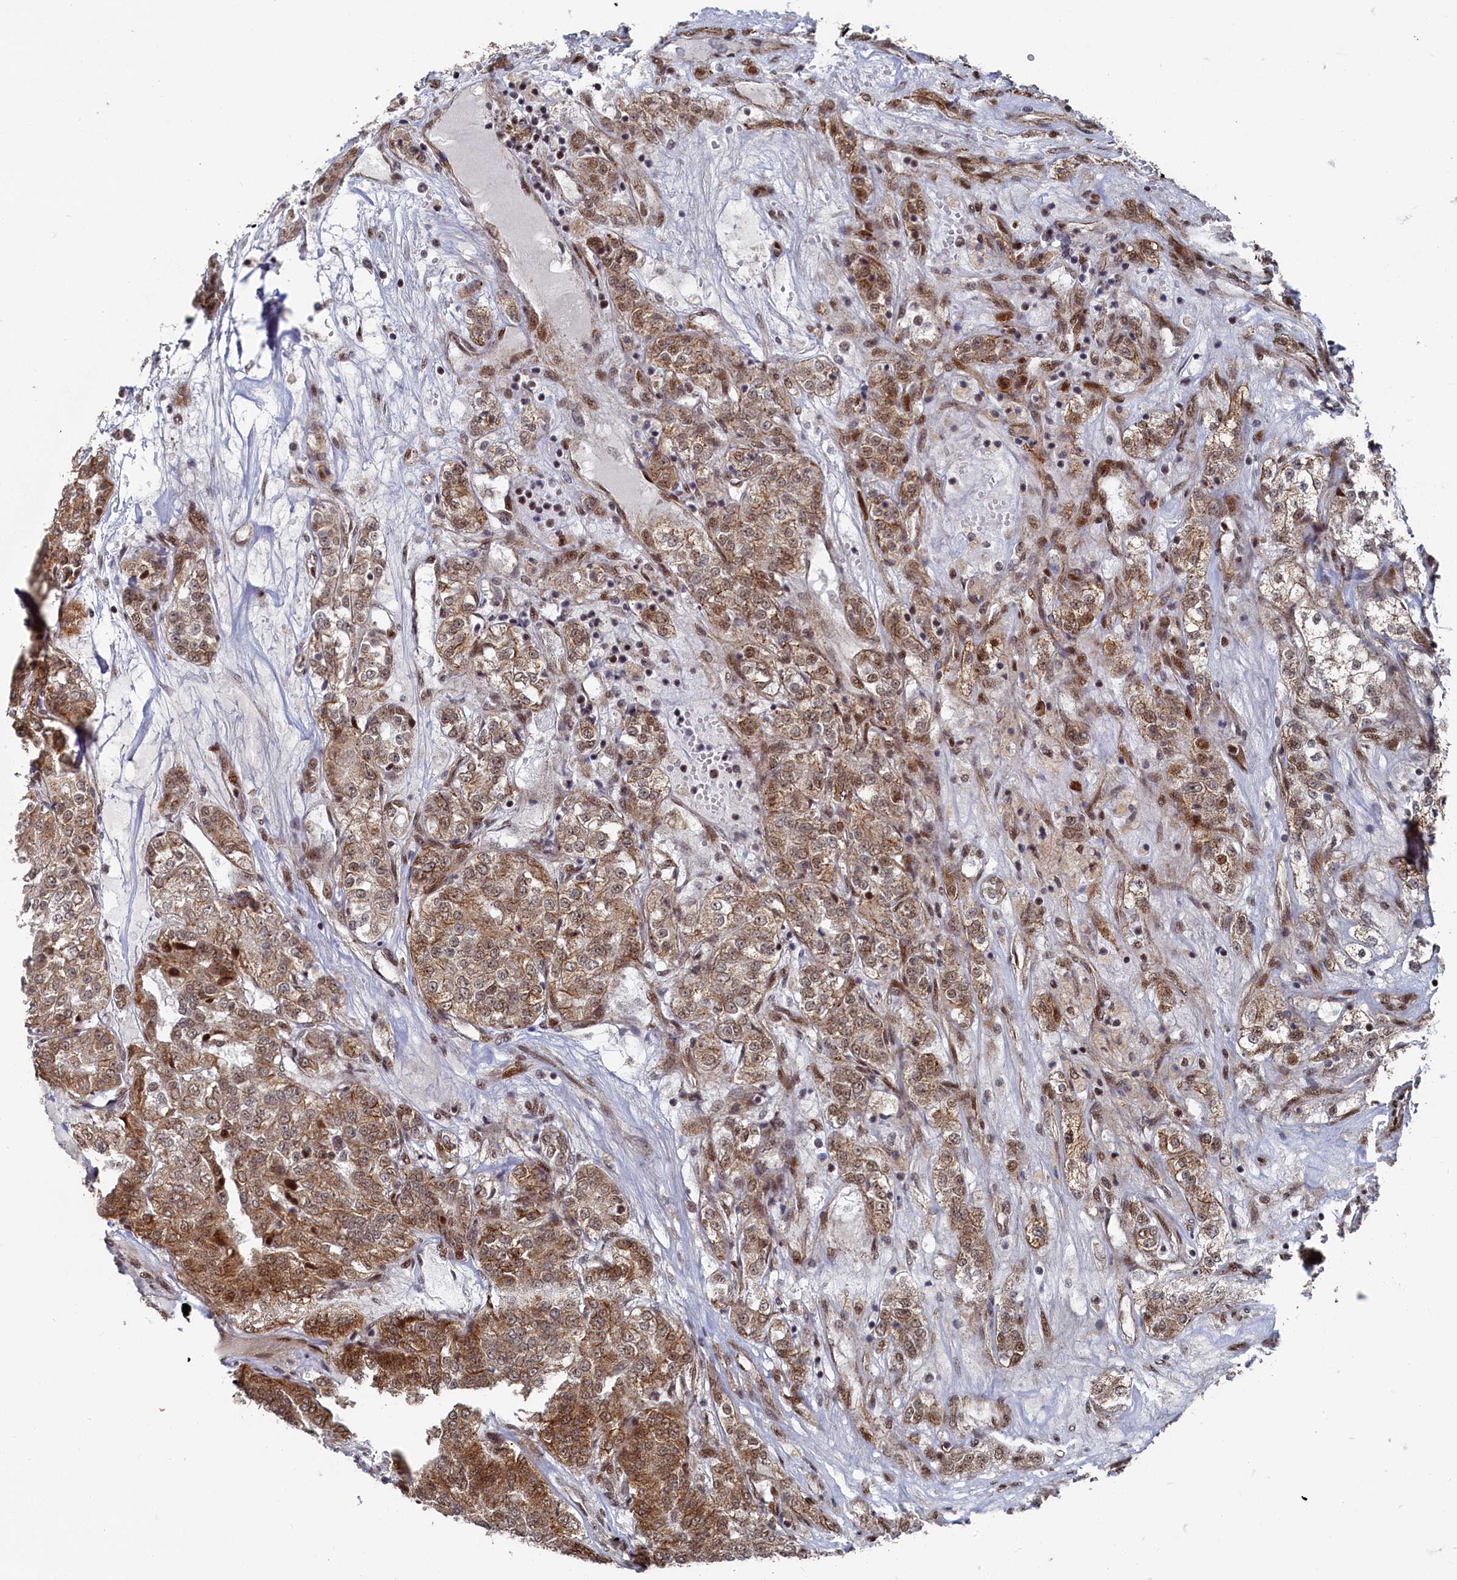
{"staining": {"intensity": "moderate", "quantity": ">75%", "location": "cytoplasmic/membranous,nuclear"}, "tissue": "renal cancer", "cell_type": "Tumor cells", "image_type": "cancer", "snomed": [{"axis": "morphology", "description": "Adenocarcinoma, NOS"}, {"axis": "topography", "description": "Kidney"}], "caption": "Moderate cytoplasmic/membranous and nuclear positivity for a protein is seen in approximately >75% of tumor cells of renal cancer (adenocarcinoma) using immunohistochemistry (IHC).", "gene": "BUB3", "patient": {"sex": "female", "age": 63}}